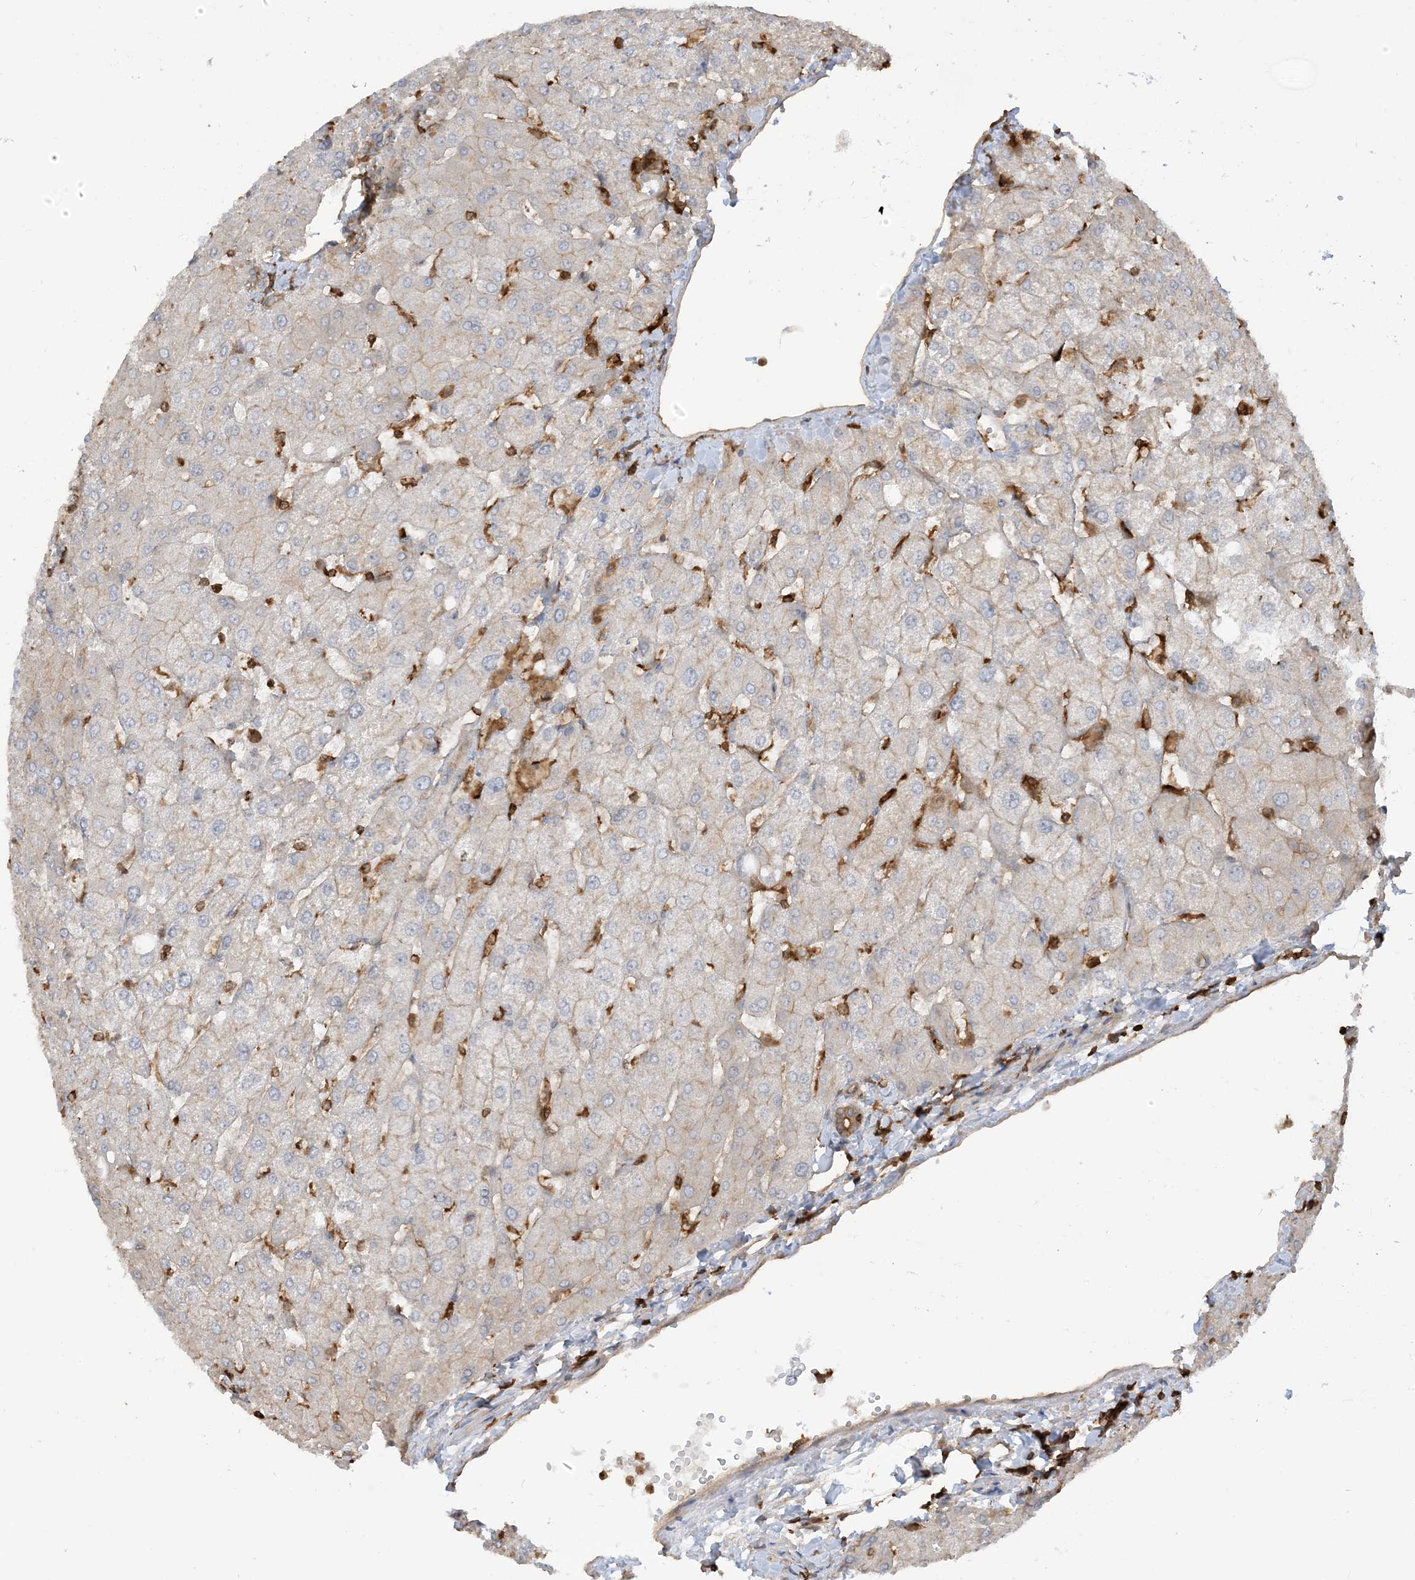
{"staining": {"intensity": "moderate", "quantity": "25%-75%", "location": "cytoplasmic/membranous"}, "tissue": "liver", "cell_type": "Cholangiocytes", "image_type": "normal", "snomed": [{"axis": "morphology", "description": "Normal tissue, NOS"}, {"axis": "topography", "description": "Liver"}], "caption": "Cholangiocytes display medium levels of moderate cytoplasmic/membranous positivity in approximately 25%-75% of cells in normal human liver. The staining was performed using DAB, with brown indicating positive protein expression. Nuclei are stained blue with hematoxylin.", "gene": "CAPZB", "patient": {"sex": "female", "age": 54}}